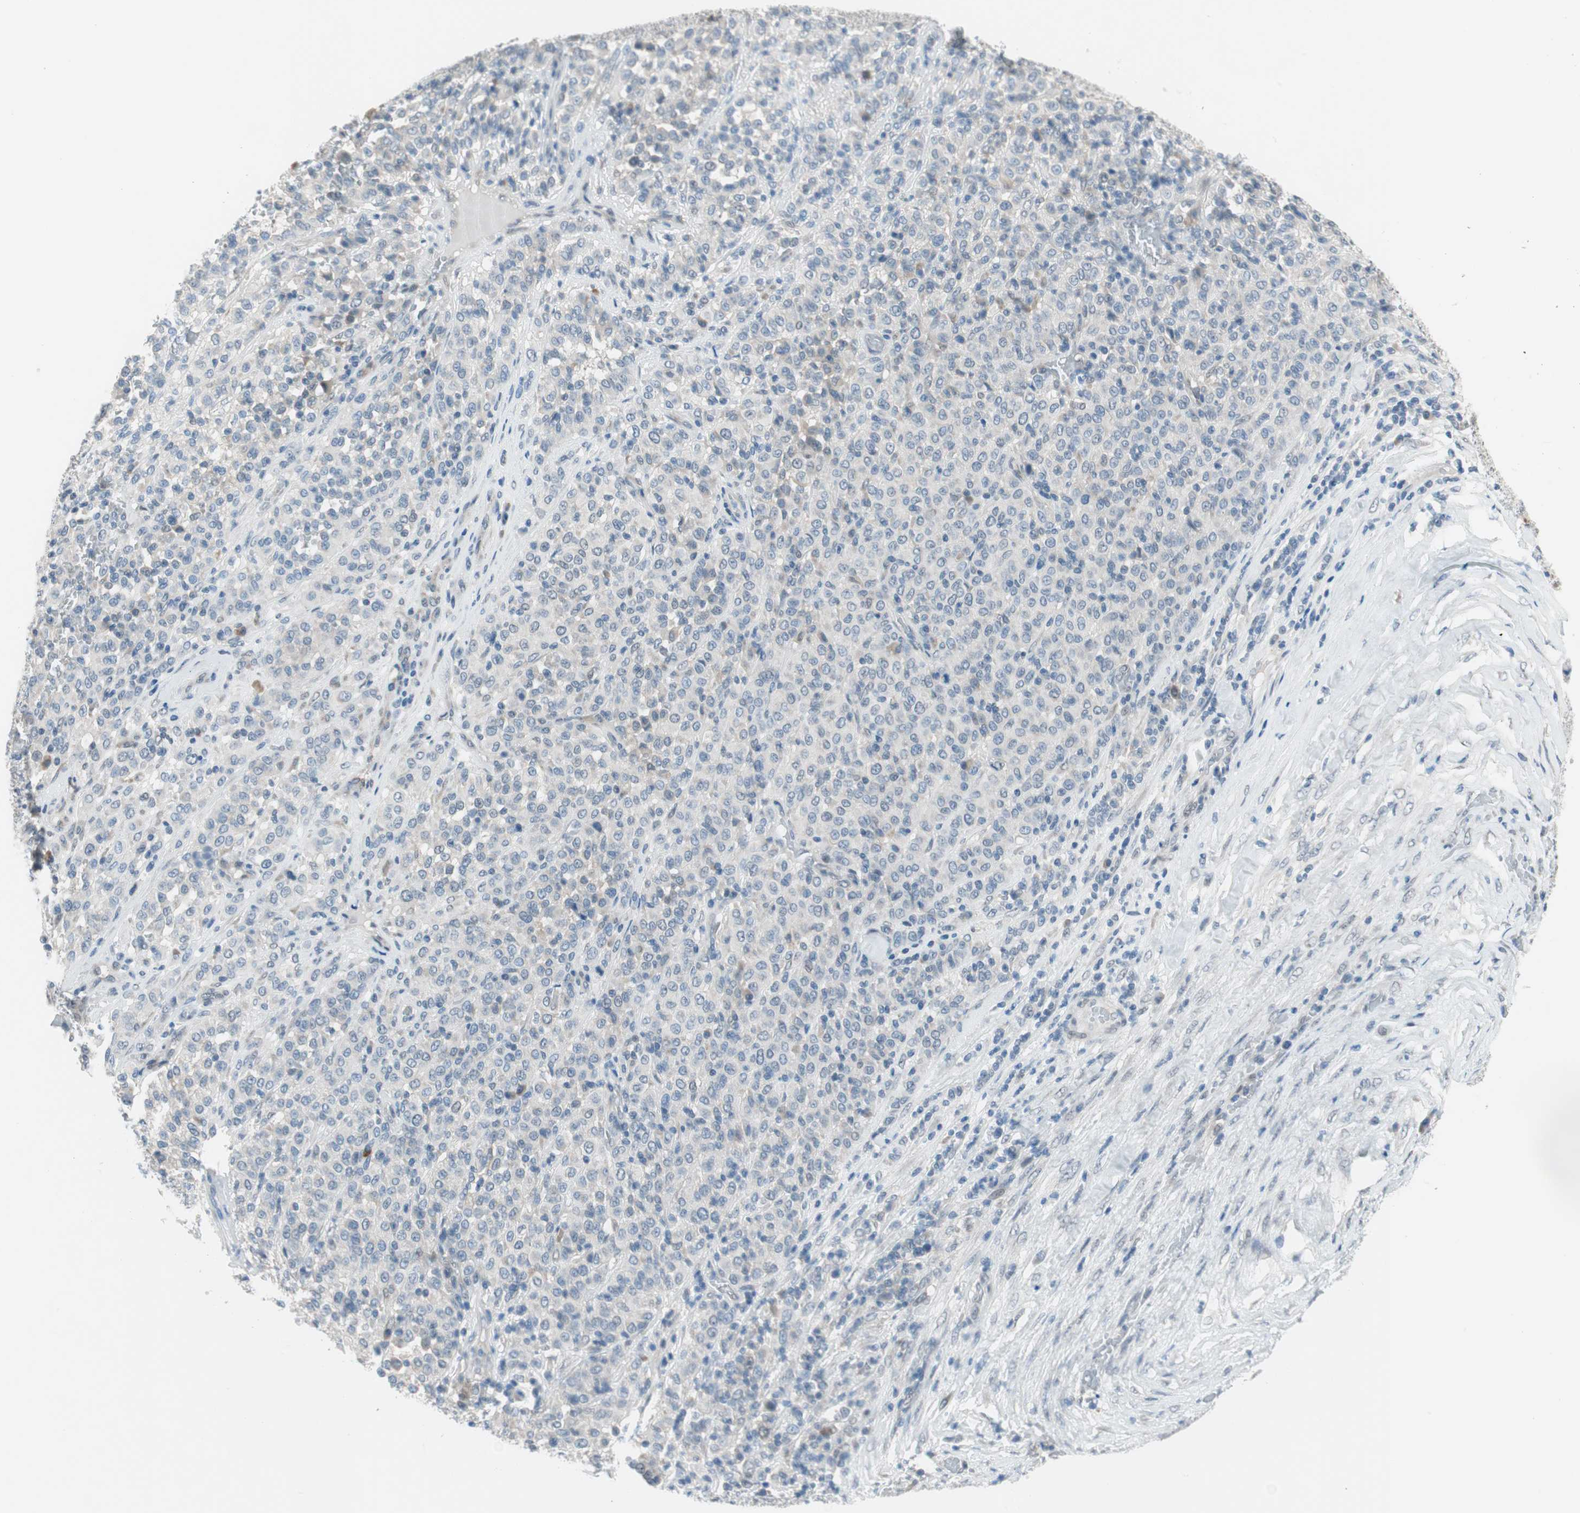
{"staining": {"intensity": "weak", "quantity": "<25%", "location": "cytoplasmic/membranous"}, "tissue": "melanoma", "cell_type": "Tumor cells", "image_type": "cancer", "snomed": [{"axis": "morphology", "description": "Malignant melanoma, Metastatic site"}, {"axis": "topography", "description": "Pancreas"}], "caption": "The micrograph reveals no significant staining in tumor cells of malignant melanoma (metastatic site).", "gene": "GRHL1", "patient": {"sex": "female", "age": 30}}